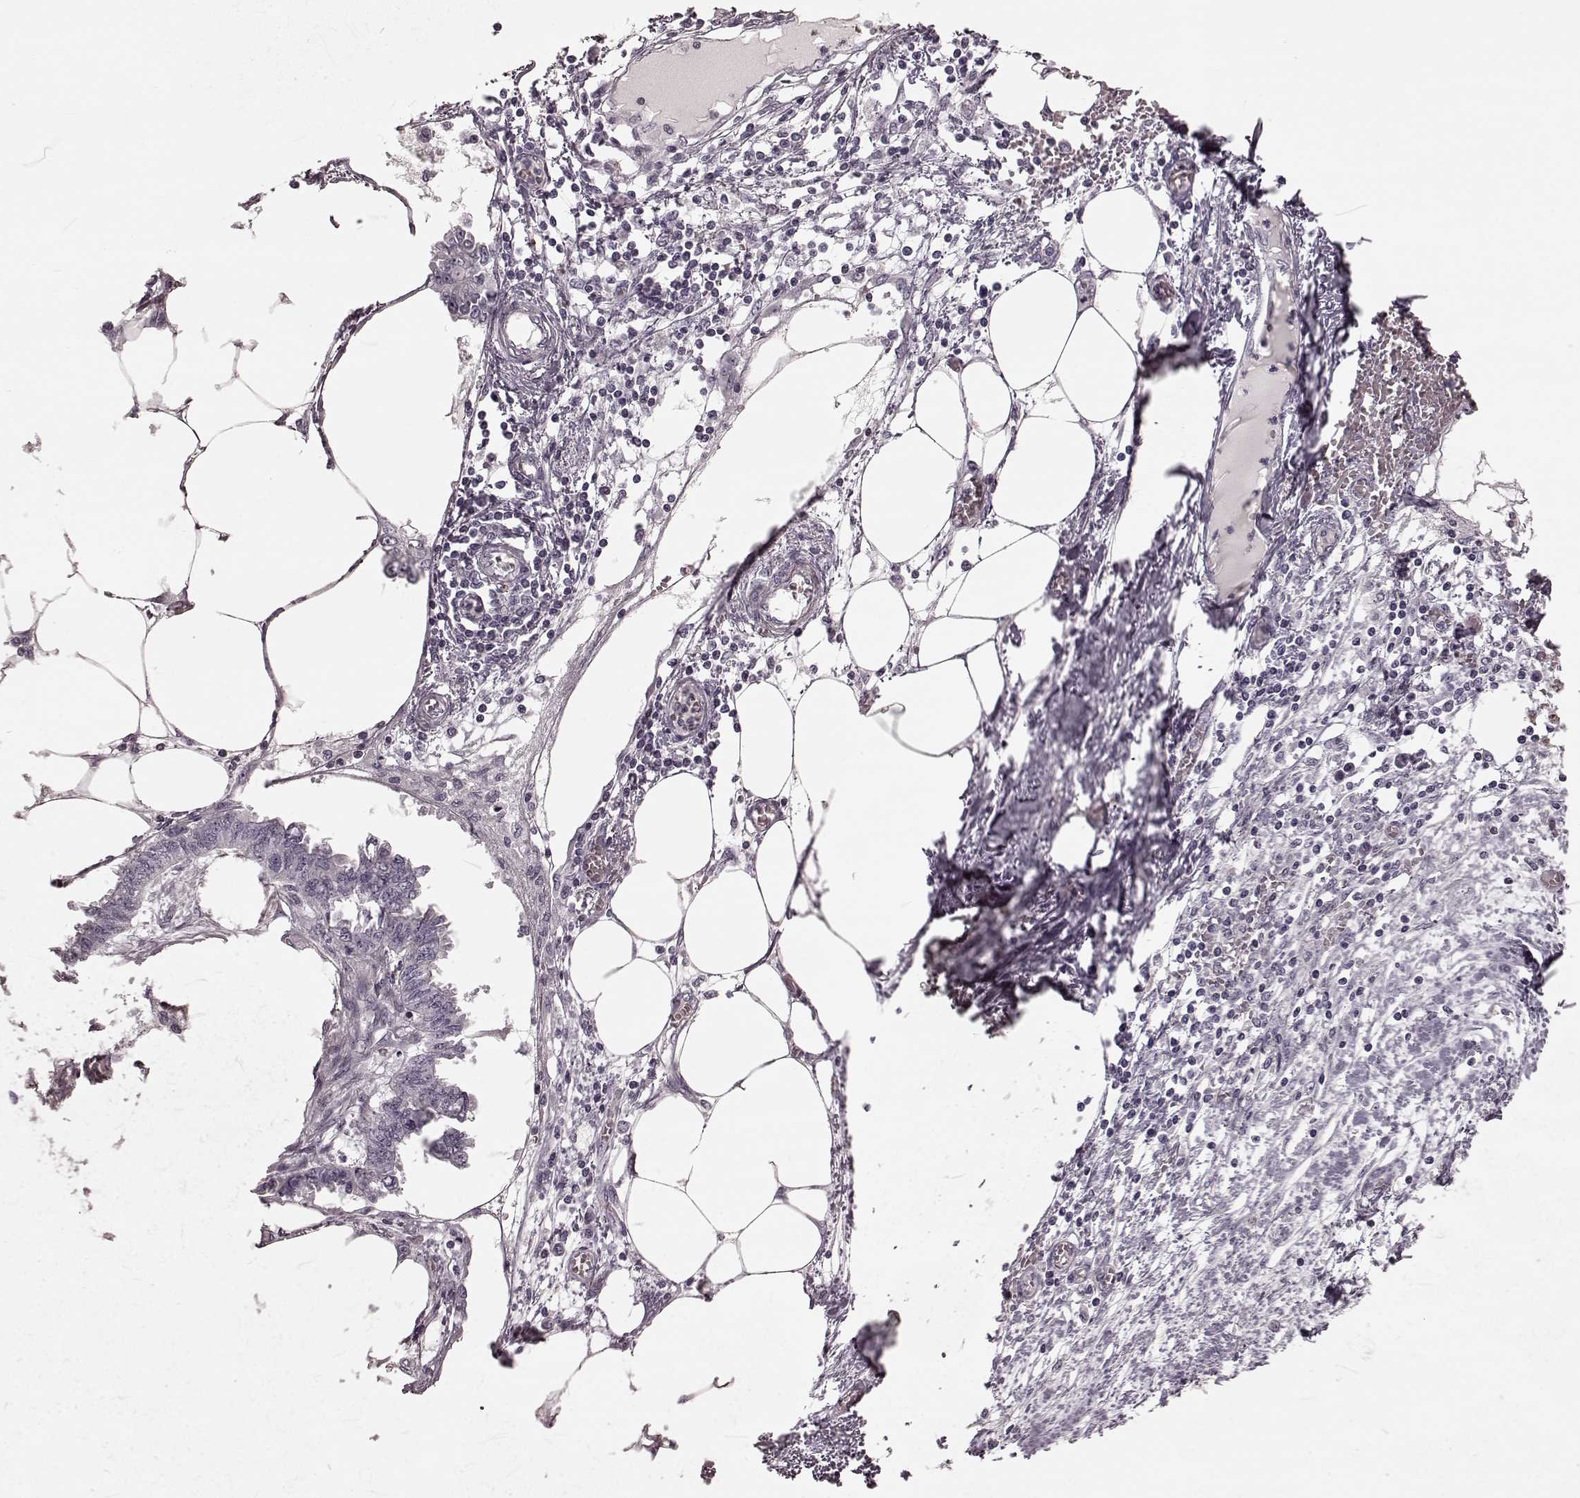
{"staining": {"intensity": "negative", "quantity": "none", "location": "none"}, "tissue": "endometrial cancer", "cell_type": "Tumor cells", "image_type": "cancer", "snomed": [{"axis": "morphology", "description": "Adenocarcinoma, NOS"}, {"axis": "morphology", "description": "Adenocarcinoma, metastatic, NOS"}, {"axis": "topography", "description": "Adipose tissue"}, {"axis": "topography", "description": "Endometrium"}], "caption": "Immunohistochemistry (IHC) photomicrograph of metastatic adenocarcinoma (endometrial) stained for a protein (brown), which demonstrates no staining in tumor cells.", "gene": "CST7", "patient": {"sex": "female", "age": 67}}